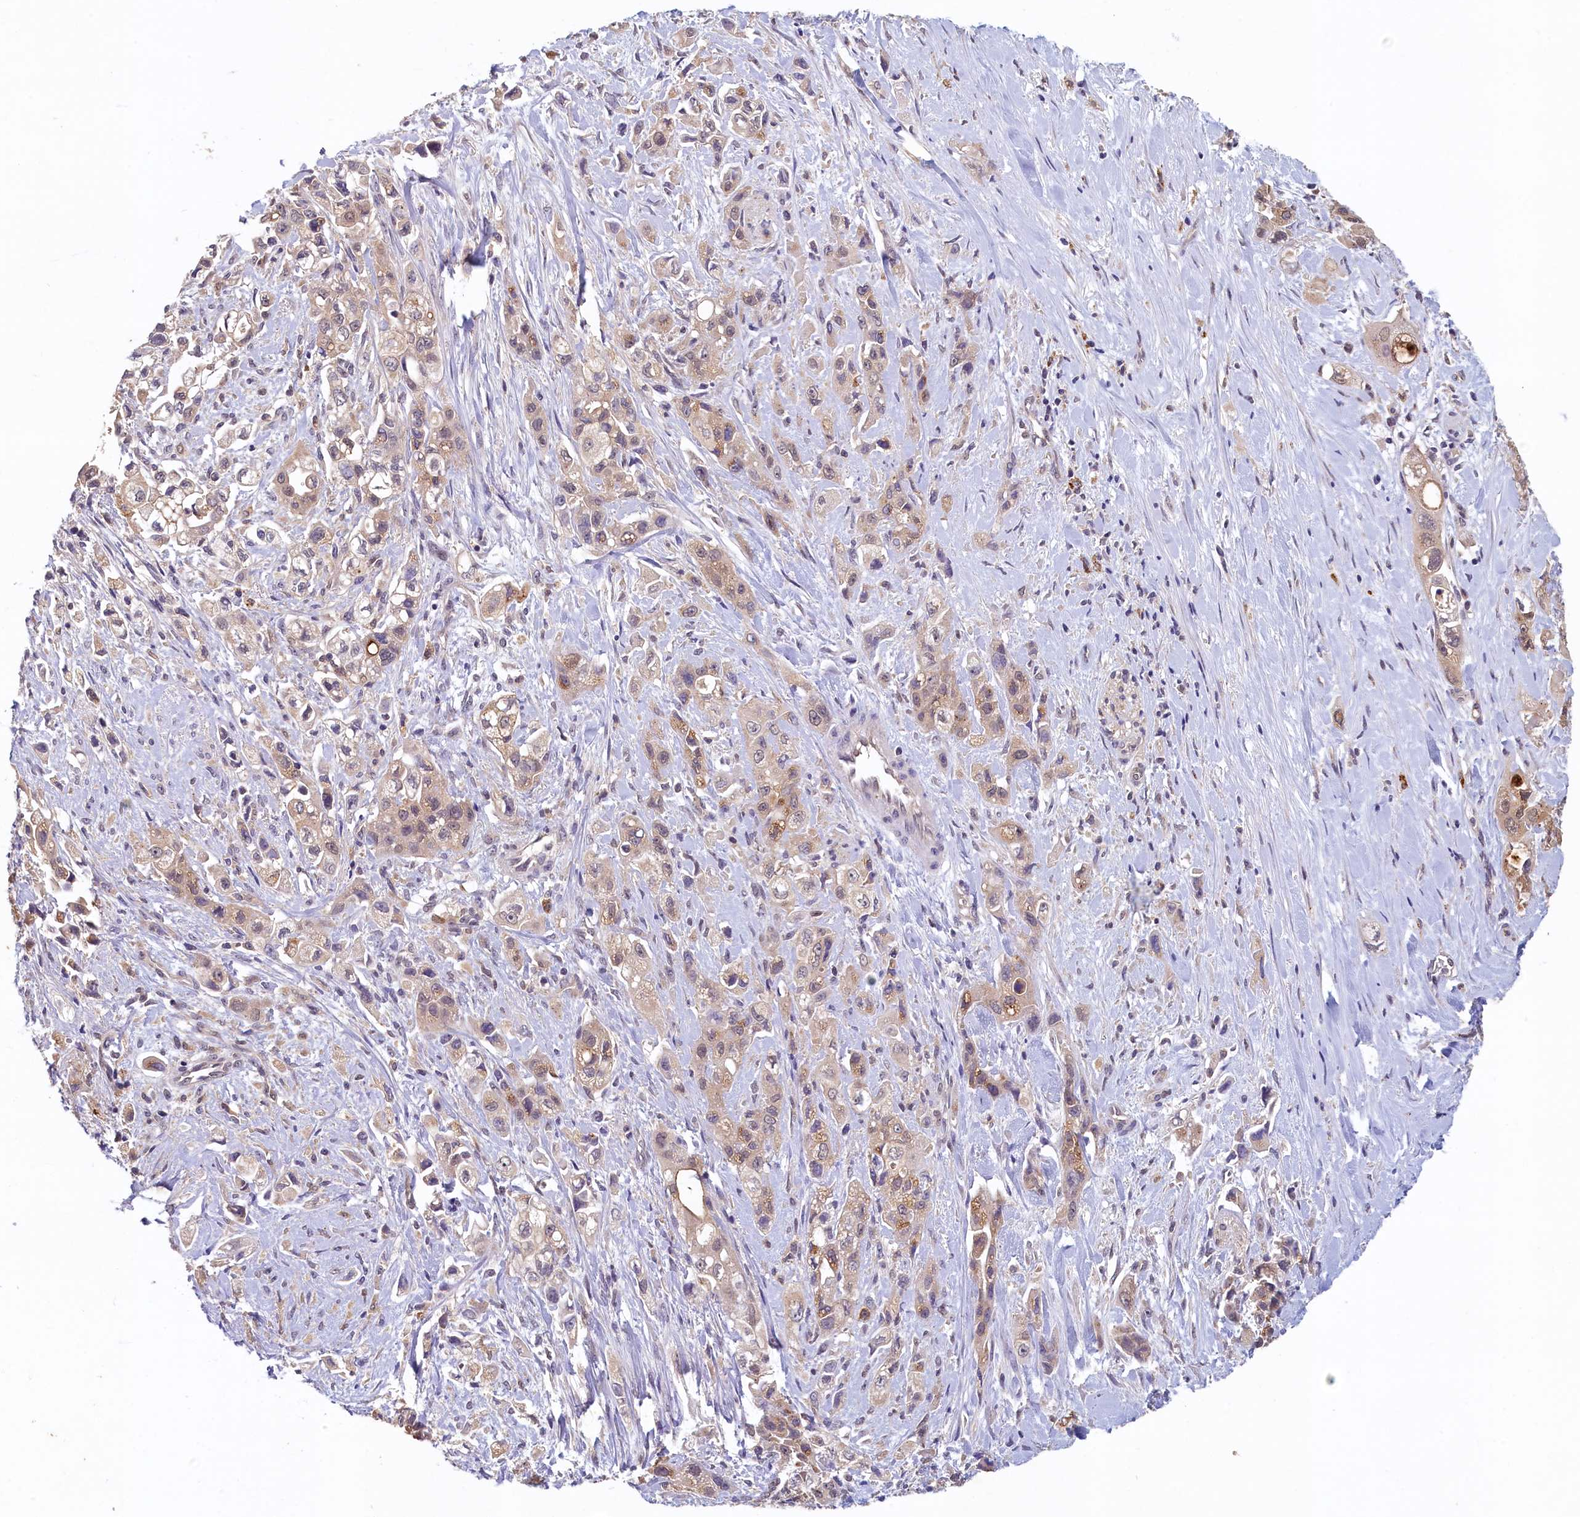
{"staining": {"intensity": "moderate", "quantity": "25%-75%", "location": "cytoplasmic/membranous,nuclear"}, "tissue": "pancreatic cancer", "cell_type": "Tumor cells", "image_type": "cancer", "snomed": [{"axis": "morphology", "description": "Adenocarcinoma, NOS"}, {"axis": "topography", "description": "Pancreas"}], "caption": "Pancreatic adenocarcinoma stained for a protein demonstrates moderate cytoplasmic/membranous and nuclear positivity in tumor cells.", "gene": "NUBP2", "patient": {"sex": "female", "age": 66}}